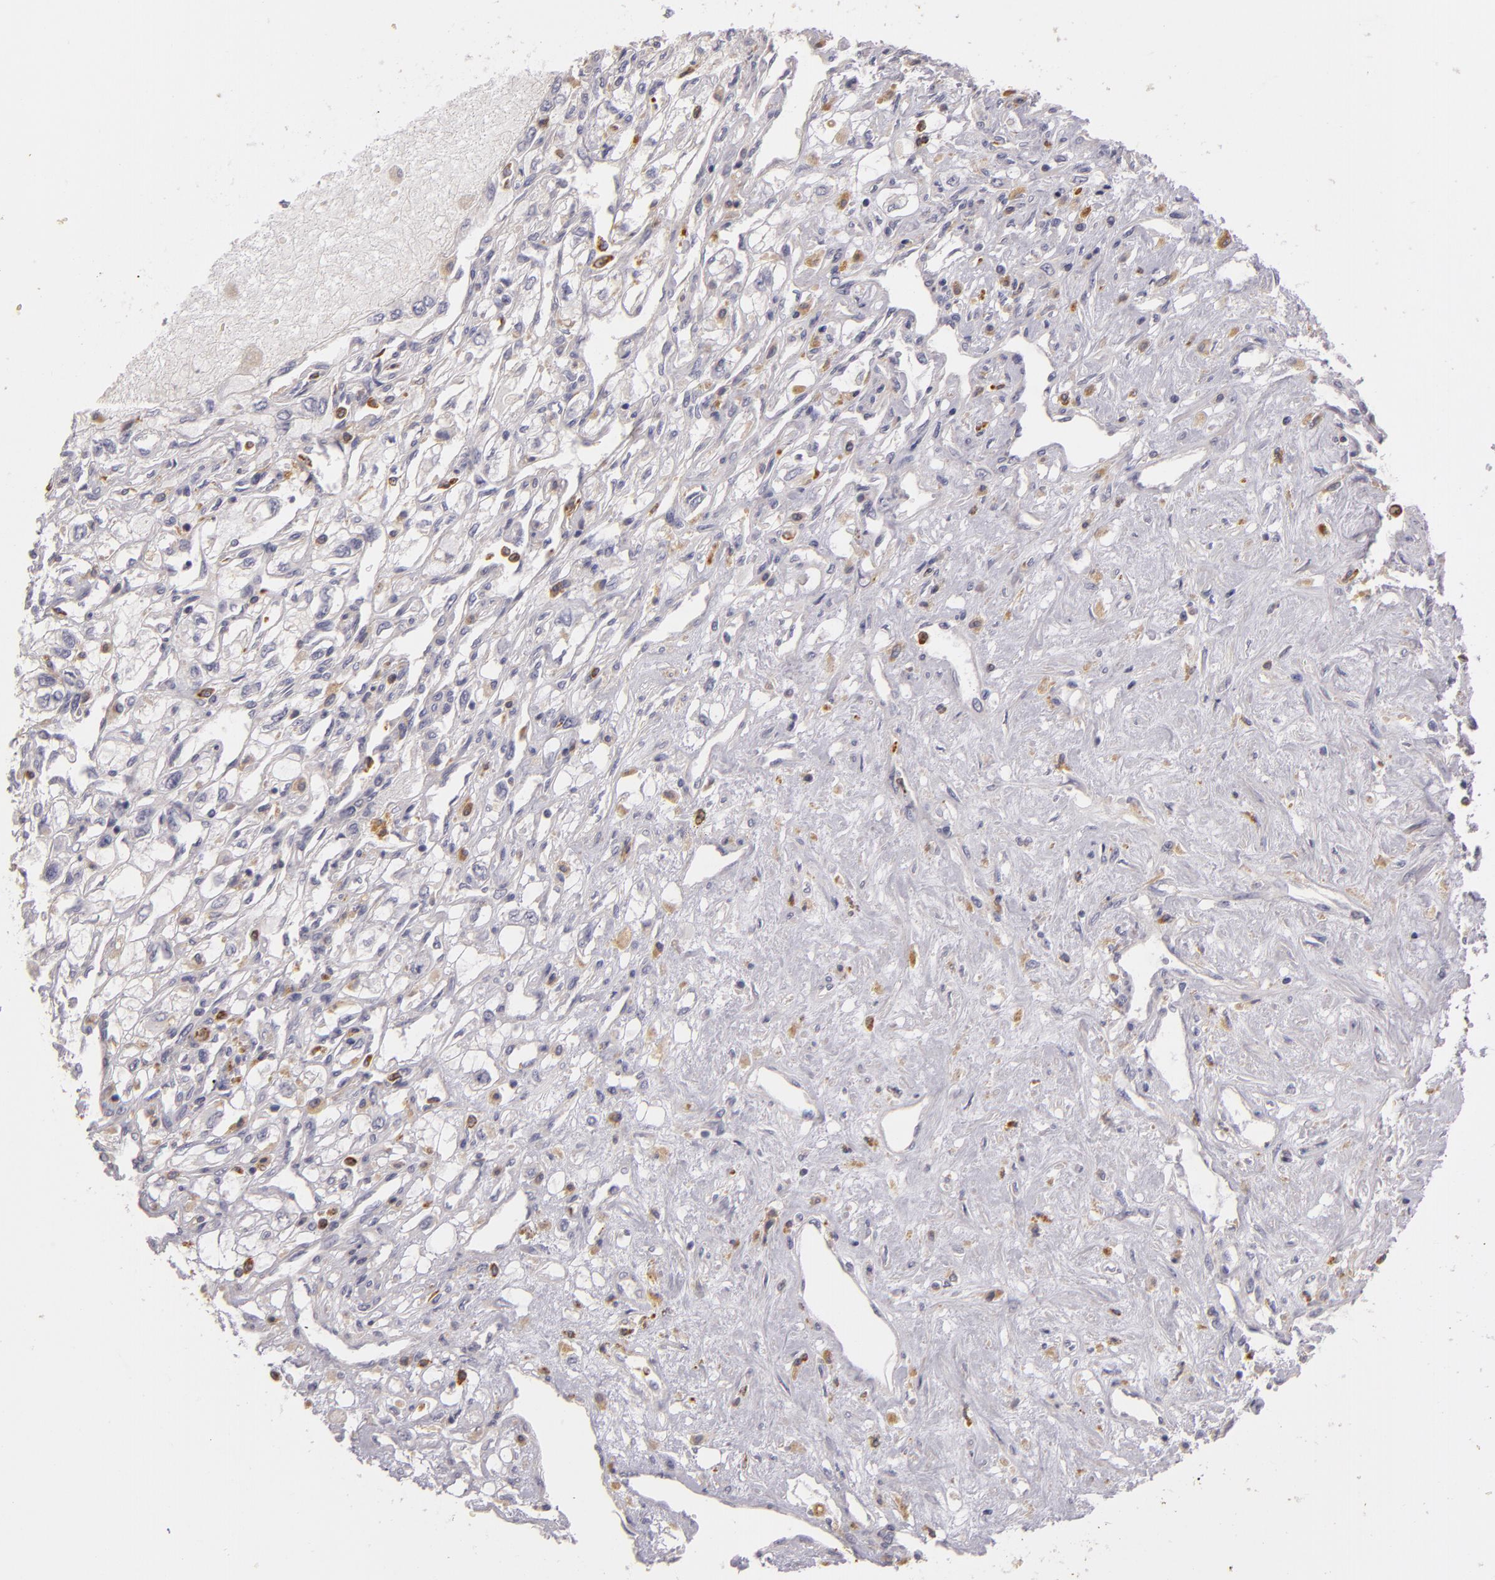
{"staining": {"intensity": "negative", "quantity": "none", "location": "none"}, "tissue": "renal cancer", "cell_type": "Tumor cells", "image_type": "cancer", "snomed": [{"axis": "morphology", "description": "Adenocarcinoma, NOS"}, {"axis": "topography", "description": "Kidney"}], "caption": "Renal cancer (adenocarcinoma) was stained to show a protein in brown. There is no significant positivity in tumor cells.", "gene": "TLR8", "patient": {"sex": "male", "age": 57}}